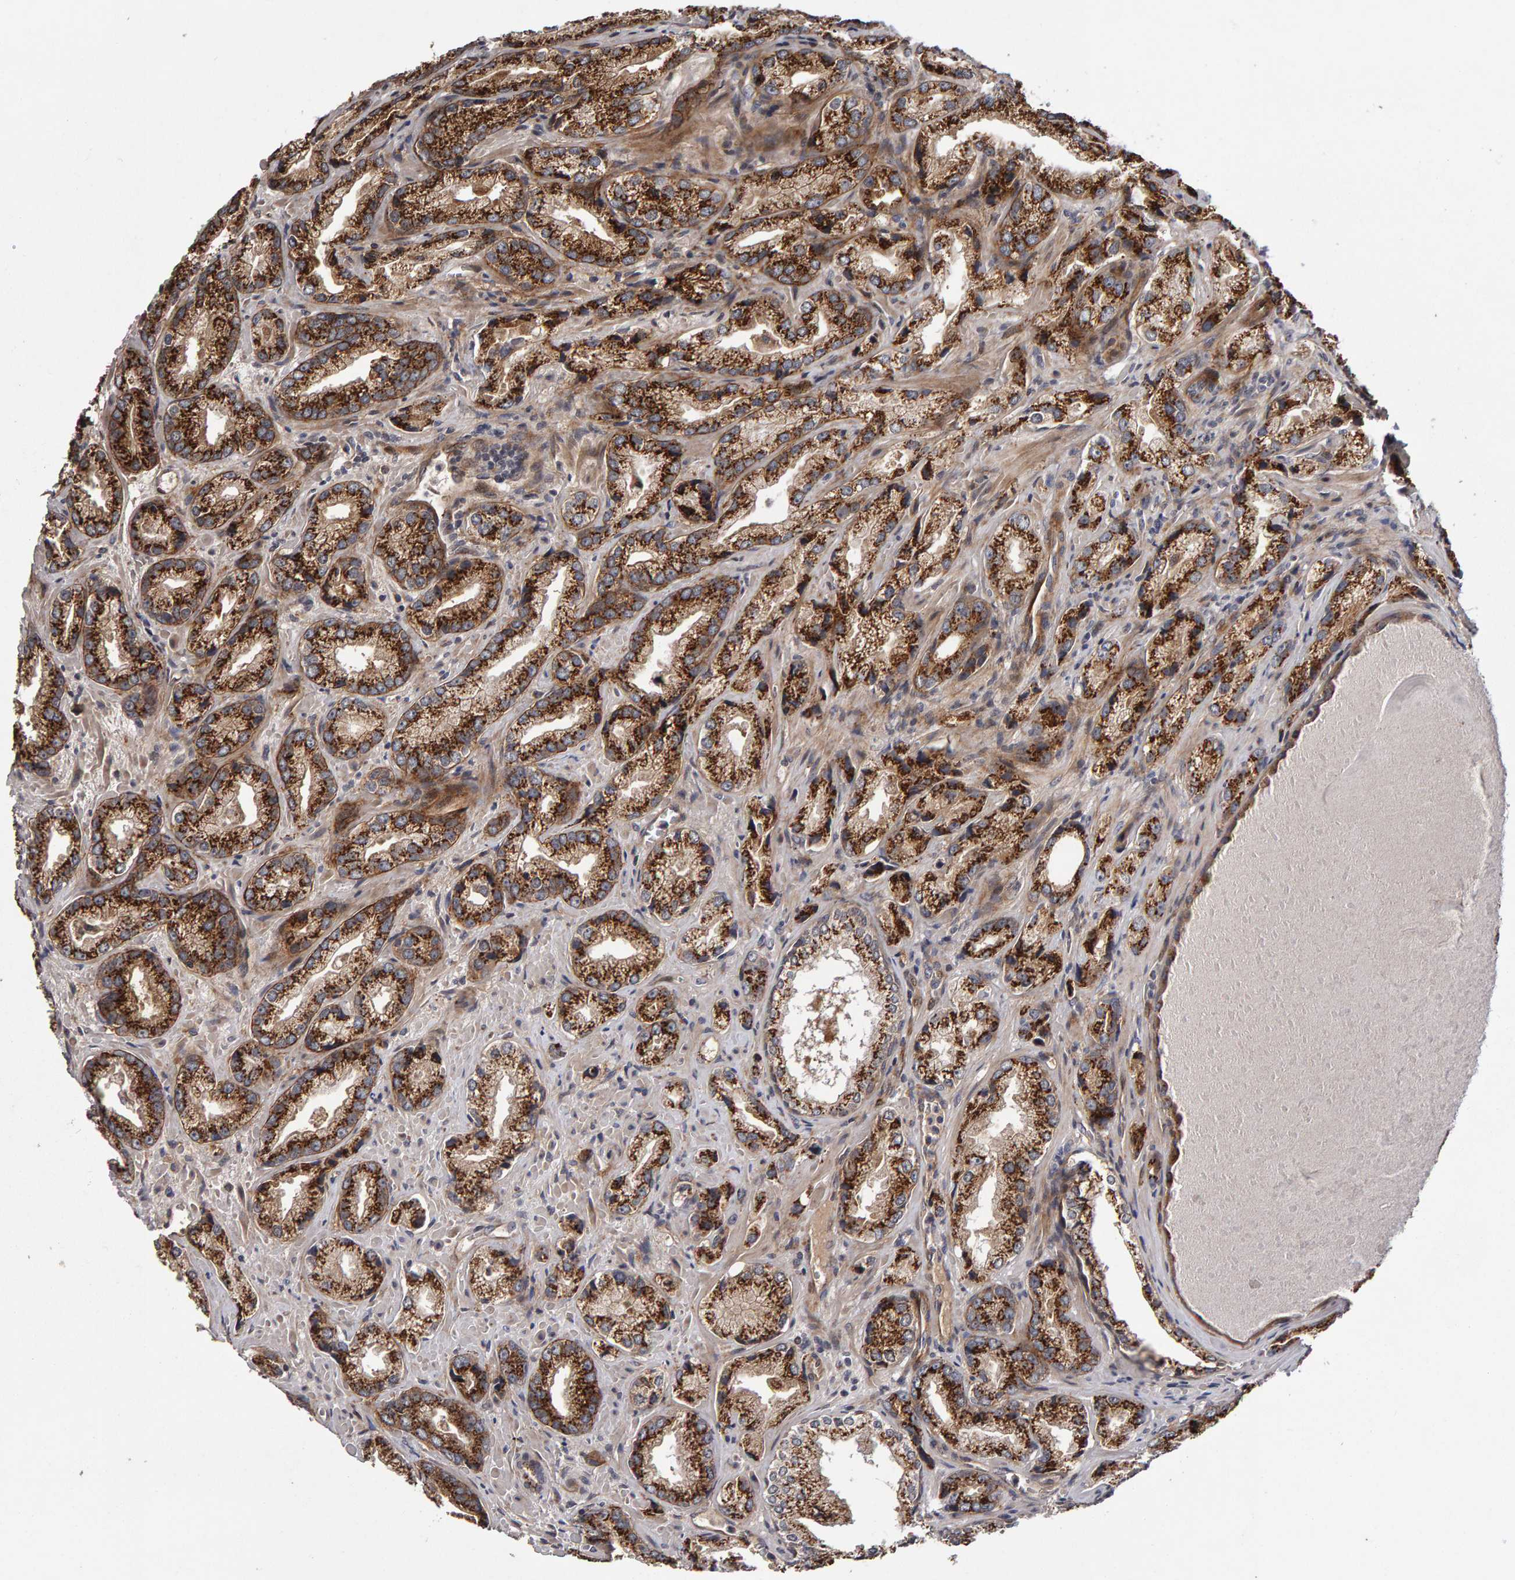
{"staining": {"intensity": "strong", "quantity": ">75%", "location": "cytoplasmic/membranous"}, "tissue": "prostate cancer", "cell_type": "Tumor cells", "image_type": "cancer", "snomed": [{"axis": "morphology", "description": "Adenocarcinoma, High grade"}, {"axis": "topography", "description": "Prostate"}], "caption": "Human high-grade adenocarcinoma (prostate) stained for a protein (brown) shows strong cytoplasmic/membranous positive expression in about >75% of tumor cells.", "gene": "CANT1", "patient": {"sex": "male", "age": 63}}